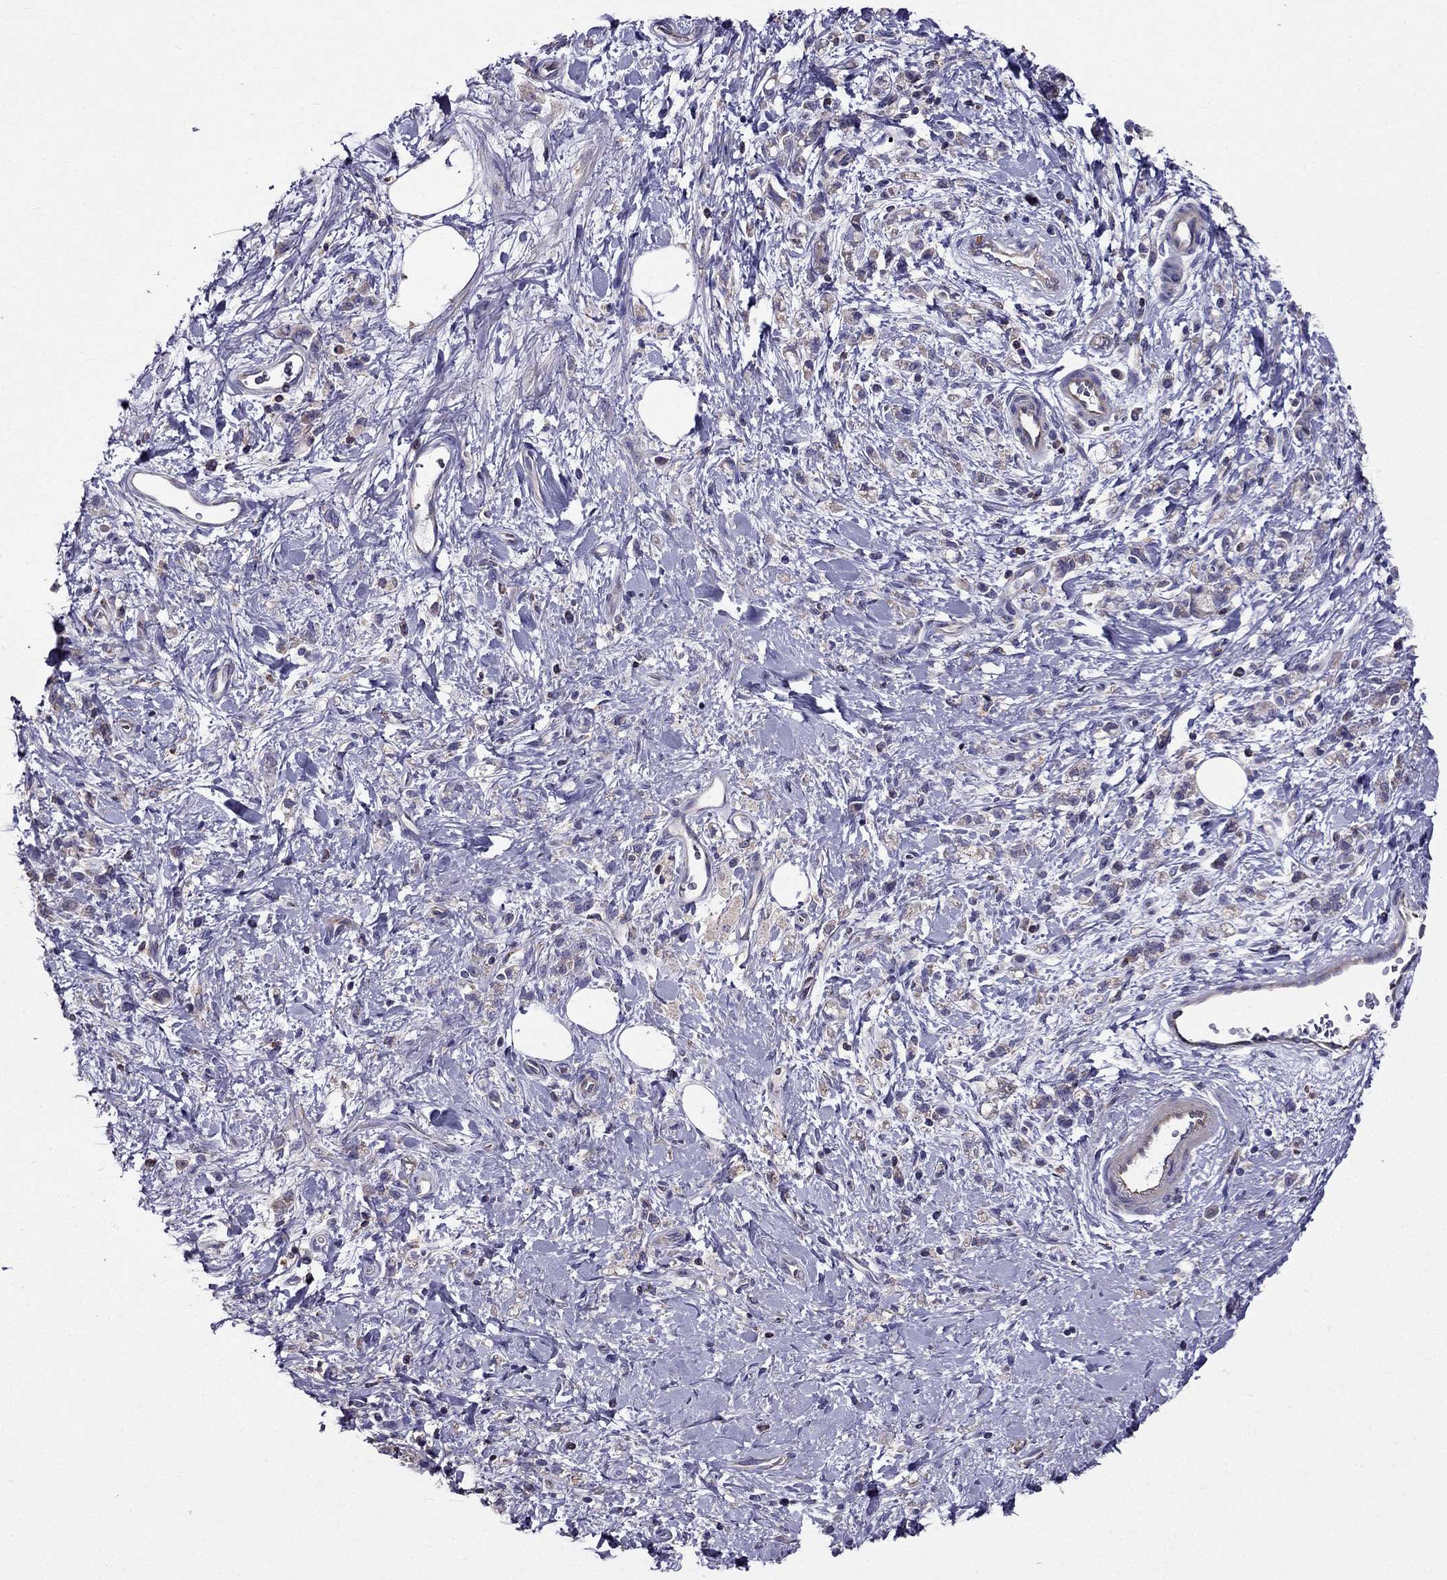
{"staining": {"intensity": "weak", "quantity": "<25%", "location": "cytoplasmic/membranous"}, "tissue": "stomach cancer", "cell_type": "Tumor cells", "image_type": "cancer", "snomed": [{"axis": "morphology", "description": "Adenocarcinoma, NOS"}, {"axis": "topography", "description": "Stomach"}], "caption": "Micrograph shows no protein staining in tumor cells of adenocarcinoma (stomach) tissue. (DAB (3,3'-diaminobenzidine) immunohistochemistry (IHC), high magnification).", "gene": "AAK1", "patient": {"sex": "male", "age": 77}}